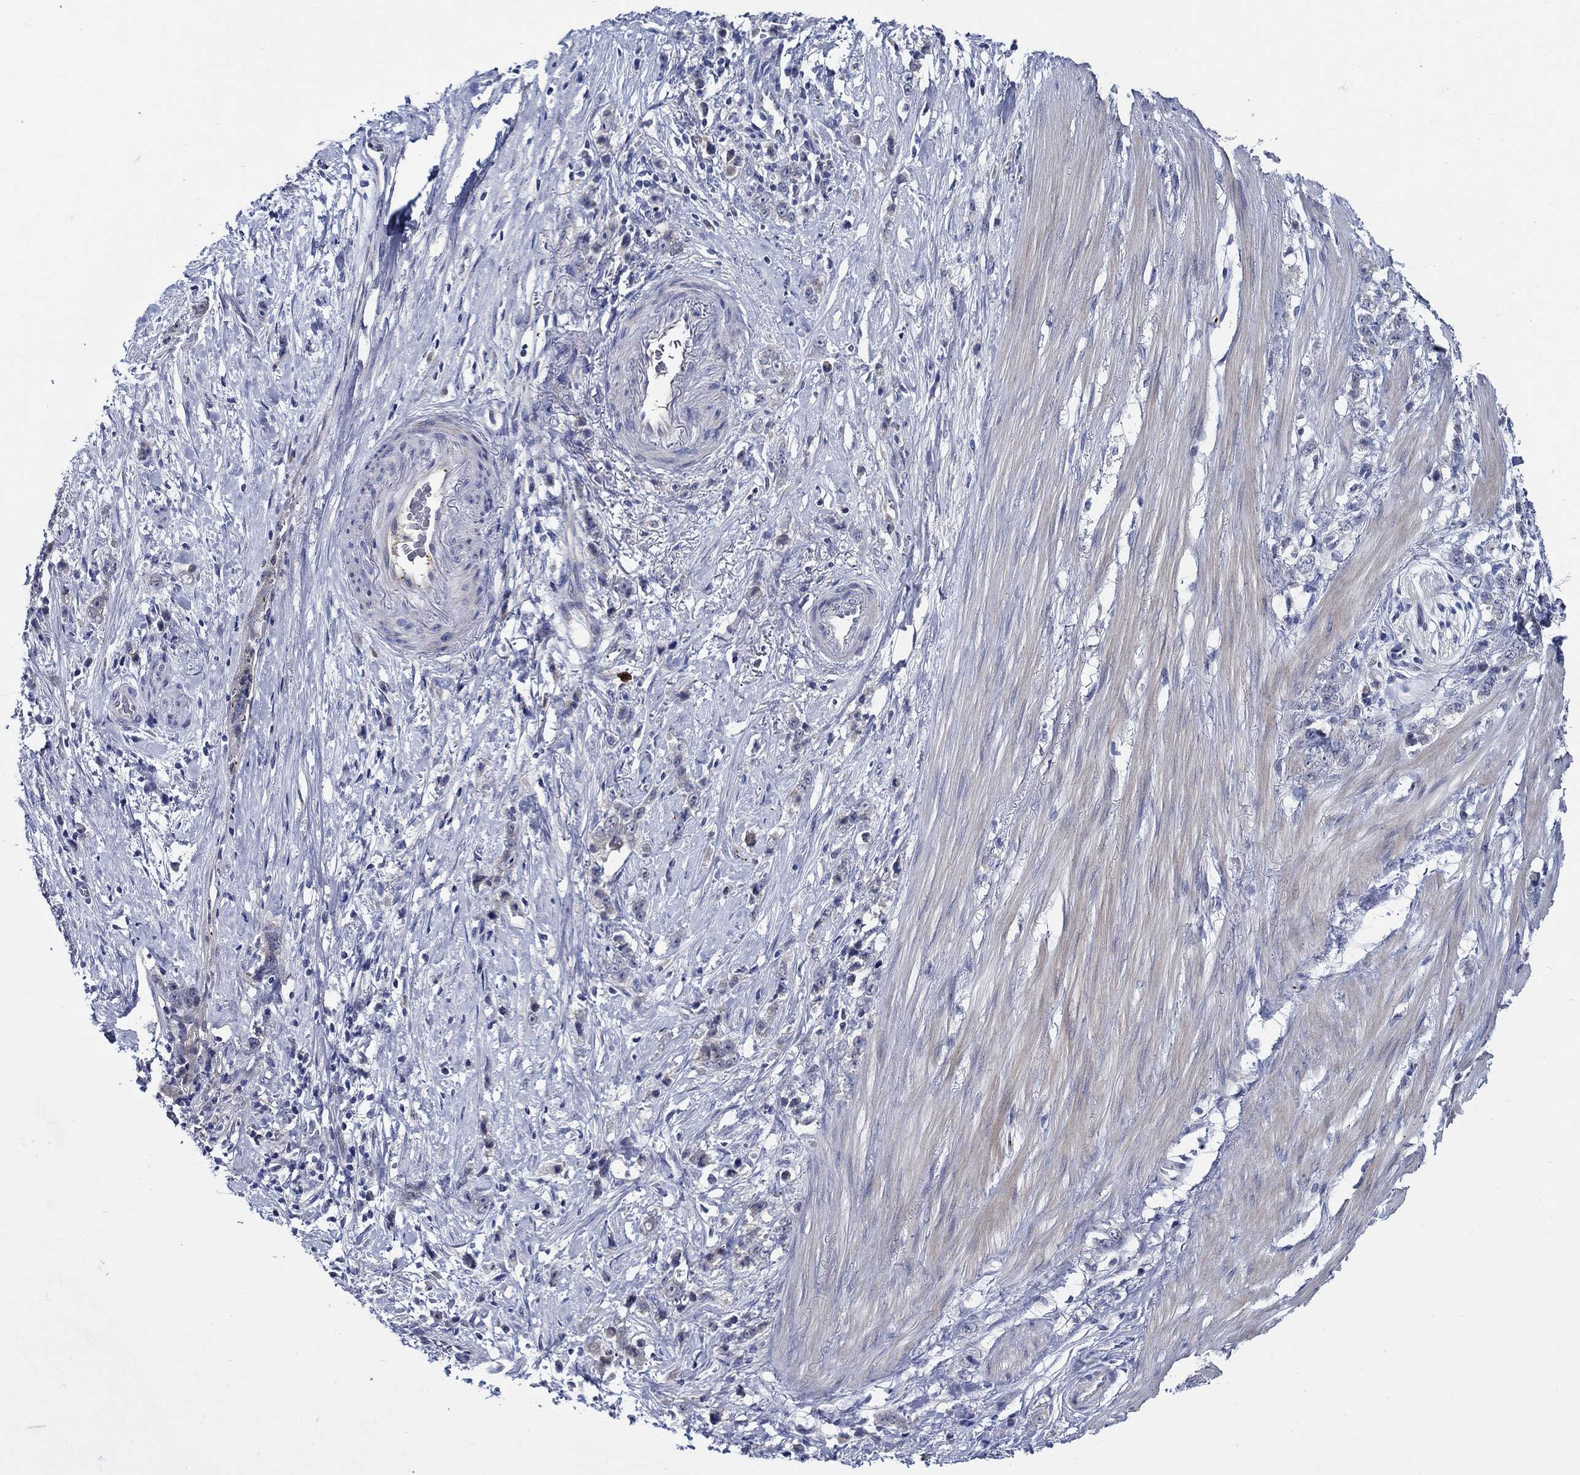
{"staining": {"intensity": "negative", "quantity": "none", "location": "none"}, "tissue": "stomach cancer", "cell_type": "Tumor cells", "image_type": "cancer", "snomed": [{"axis": "morphology", "description": "Adenocarcinoma, NOS"}, {"axis": "topography", "description": "Stomach, lower"}], "caption": "The IHC micrograph has no significant positivity in tumor cells of adenocarcinoma (stomach) tissue.", "gene": "ALOX12", "patient": {"sex": "male", "age": 88}}